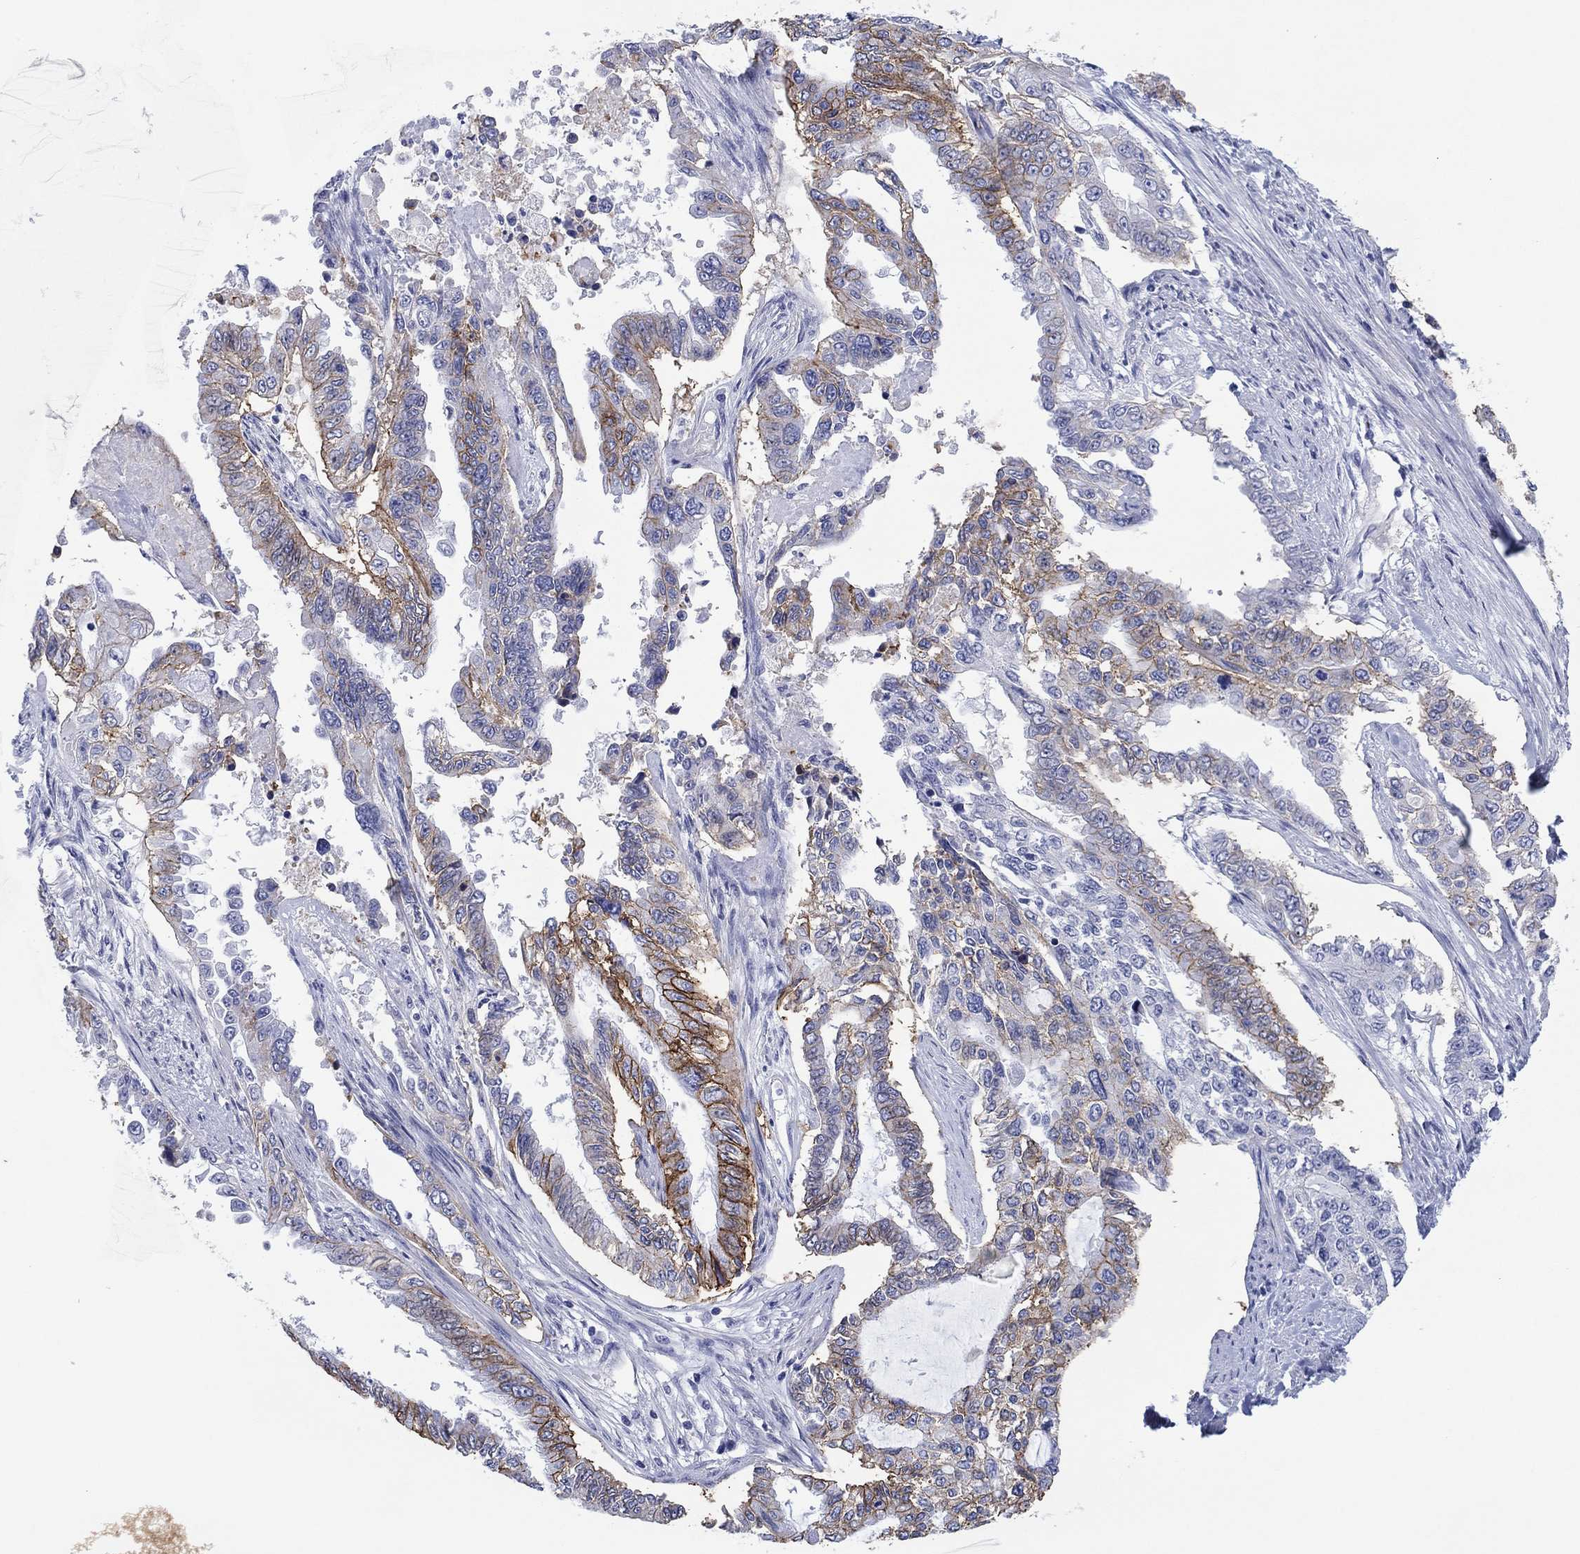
{"staining": {"intensity": "strong", "quantity": "<25%", "location": "cytoplasmic/membranous"}, "tissue": "endometrial cancer", "cell_type": "Tumor cells", "image_type": "cancer", "snomed": [{"axis": "morphology", "description": "Adenocarcinoma, NOS"}, {"axis": "topography", "description": "Uterus"}], "caption": "IHC (DAB (3,3'-diaminobenzidine)) staining of endometrial cancer (adenocarcinoma) displays strong cytoplasmic/membranous protein expression in approximately <25% of tumor cells.", "gene": "ATP1B1", "patient": {"sex": "female", "age": 59}}